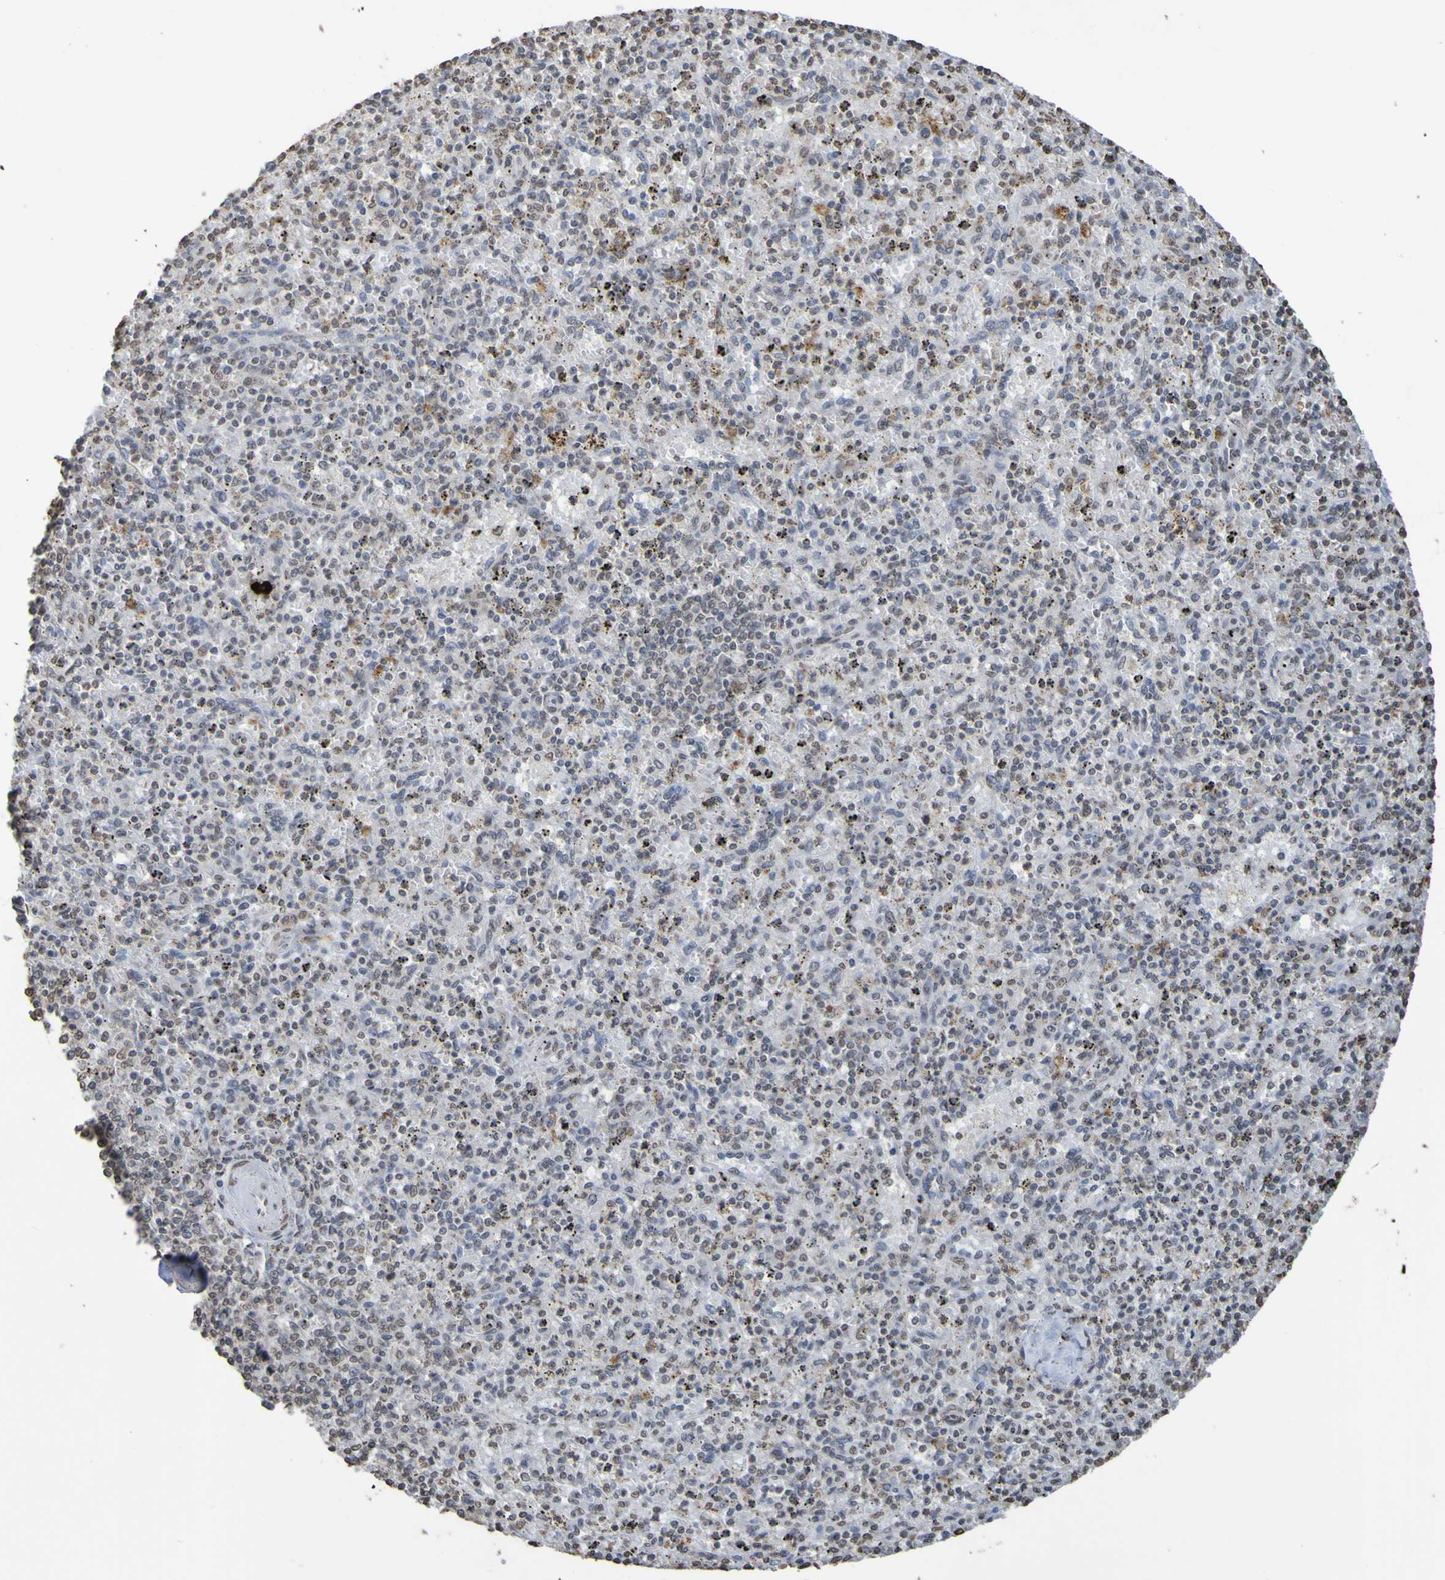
{"staining": {"intensity": "negative", "quantity": "none", "location": "none"}, "tissue": "spleen", "cell_type": "Cells in red pulp", "image_type": "normal", "snomed": [{"axis": "morphology", "description": "Normal tissue, NOS"}, {"axis": "topography", "description": "Spleen"}], "caption": "Protein analysis of unremarkable spleen shows no significant positivity in cells in red pulp.", "gene": "ALKBH2", "patient": {"sex": "male", "age": 72}}